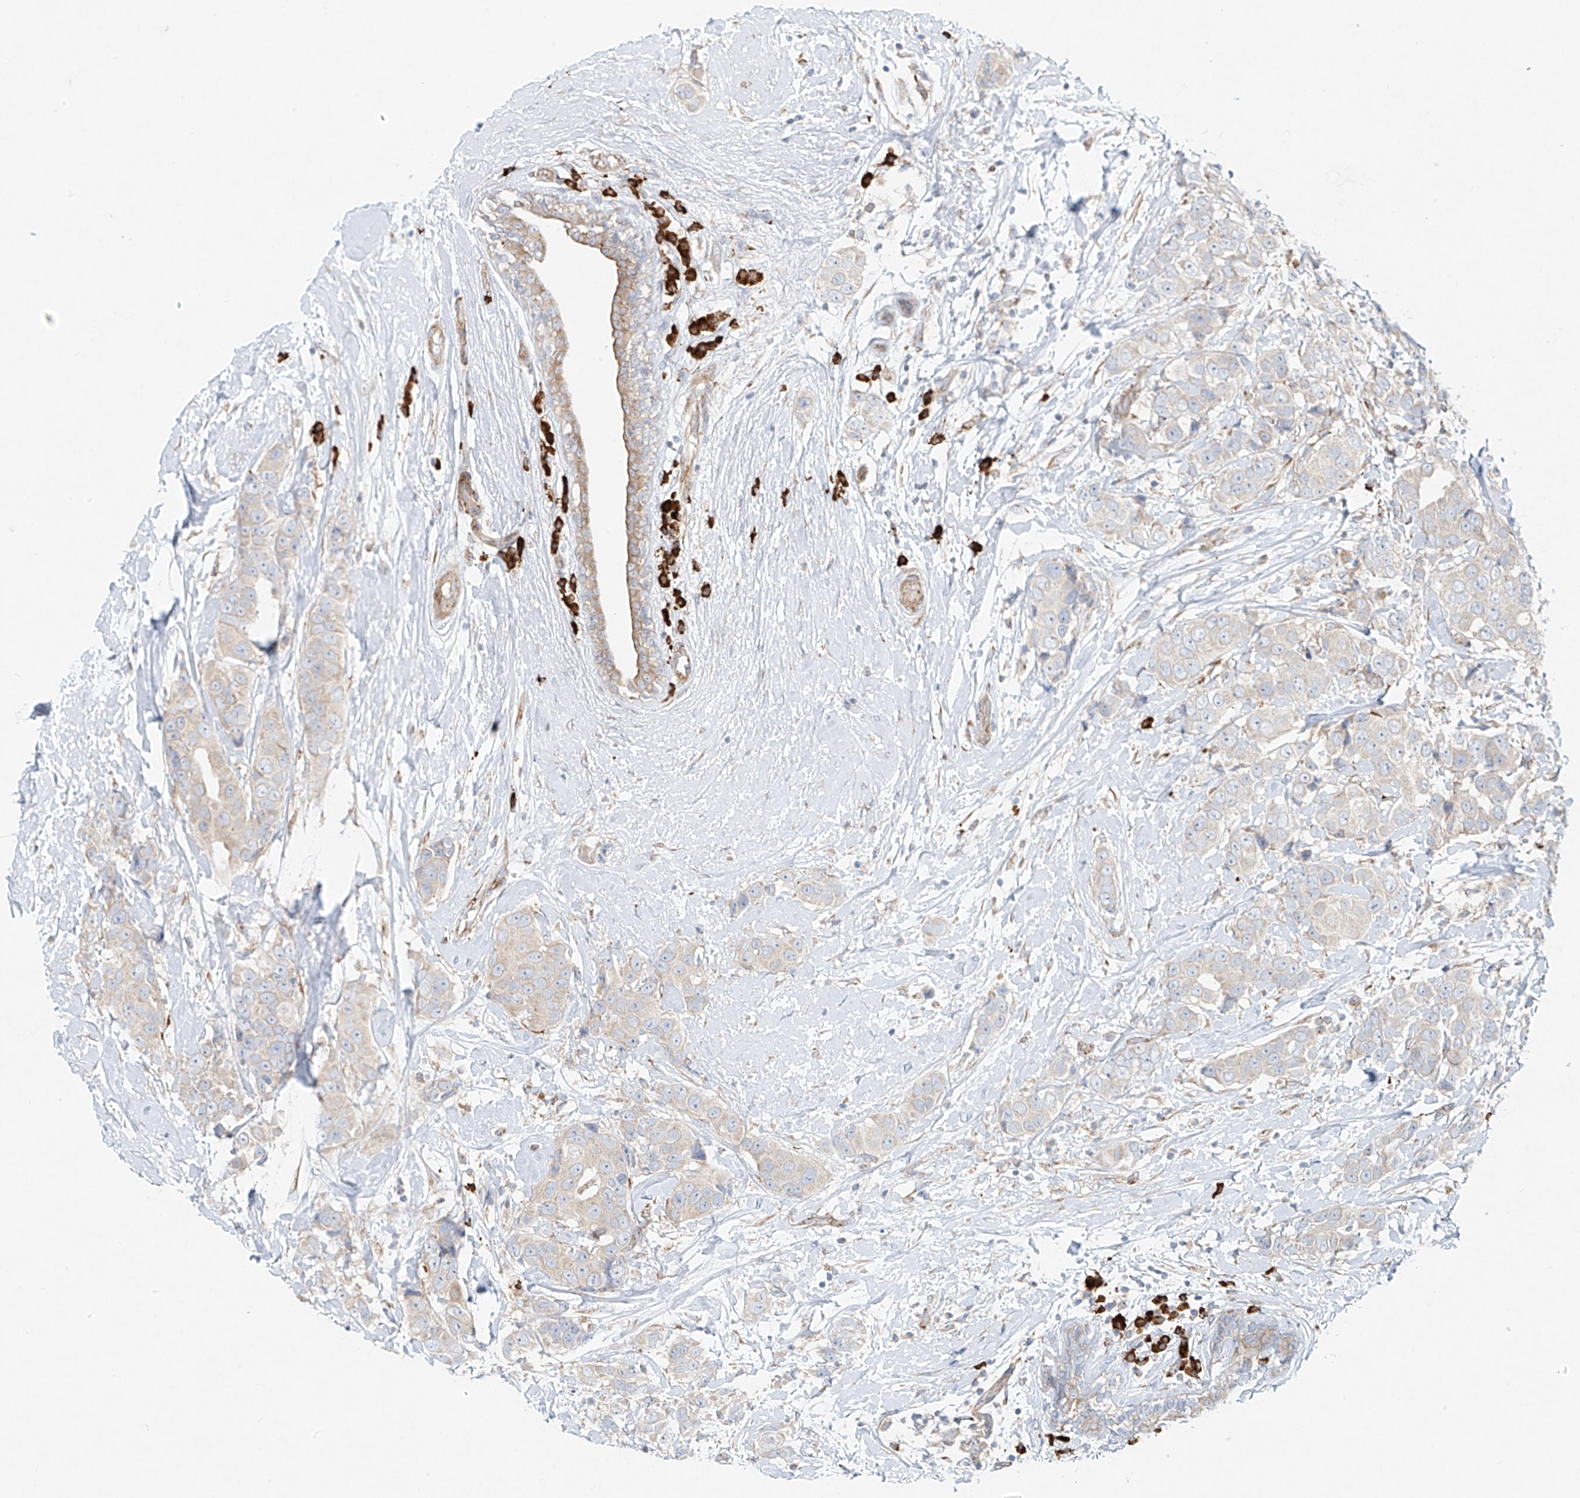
{"staining": {"intensity": "negative", "quantity": "none", "location": "none"}, "tissue": "breast cancer", "cell_type": "Tumor cells", "image_type": "cancer", "snomed": [{"axis": "morphology", "description": "Normal tissue, NOS"}, {"axis": "morphology", "description": "Duct carcinoma"}, {"axis": "topography", "description": "Breast"}], "caption": "Human breast infiltrating ductal carcinoma stained for a protein using immunohistochemistry demonstrates no positivity in tumor cells.", "gene": "EIPR1", "patient": {"sex": "female", "age": 39}}